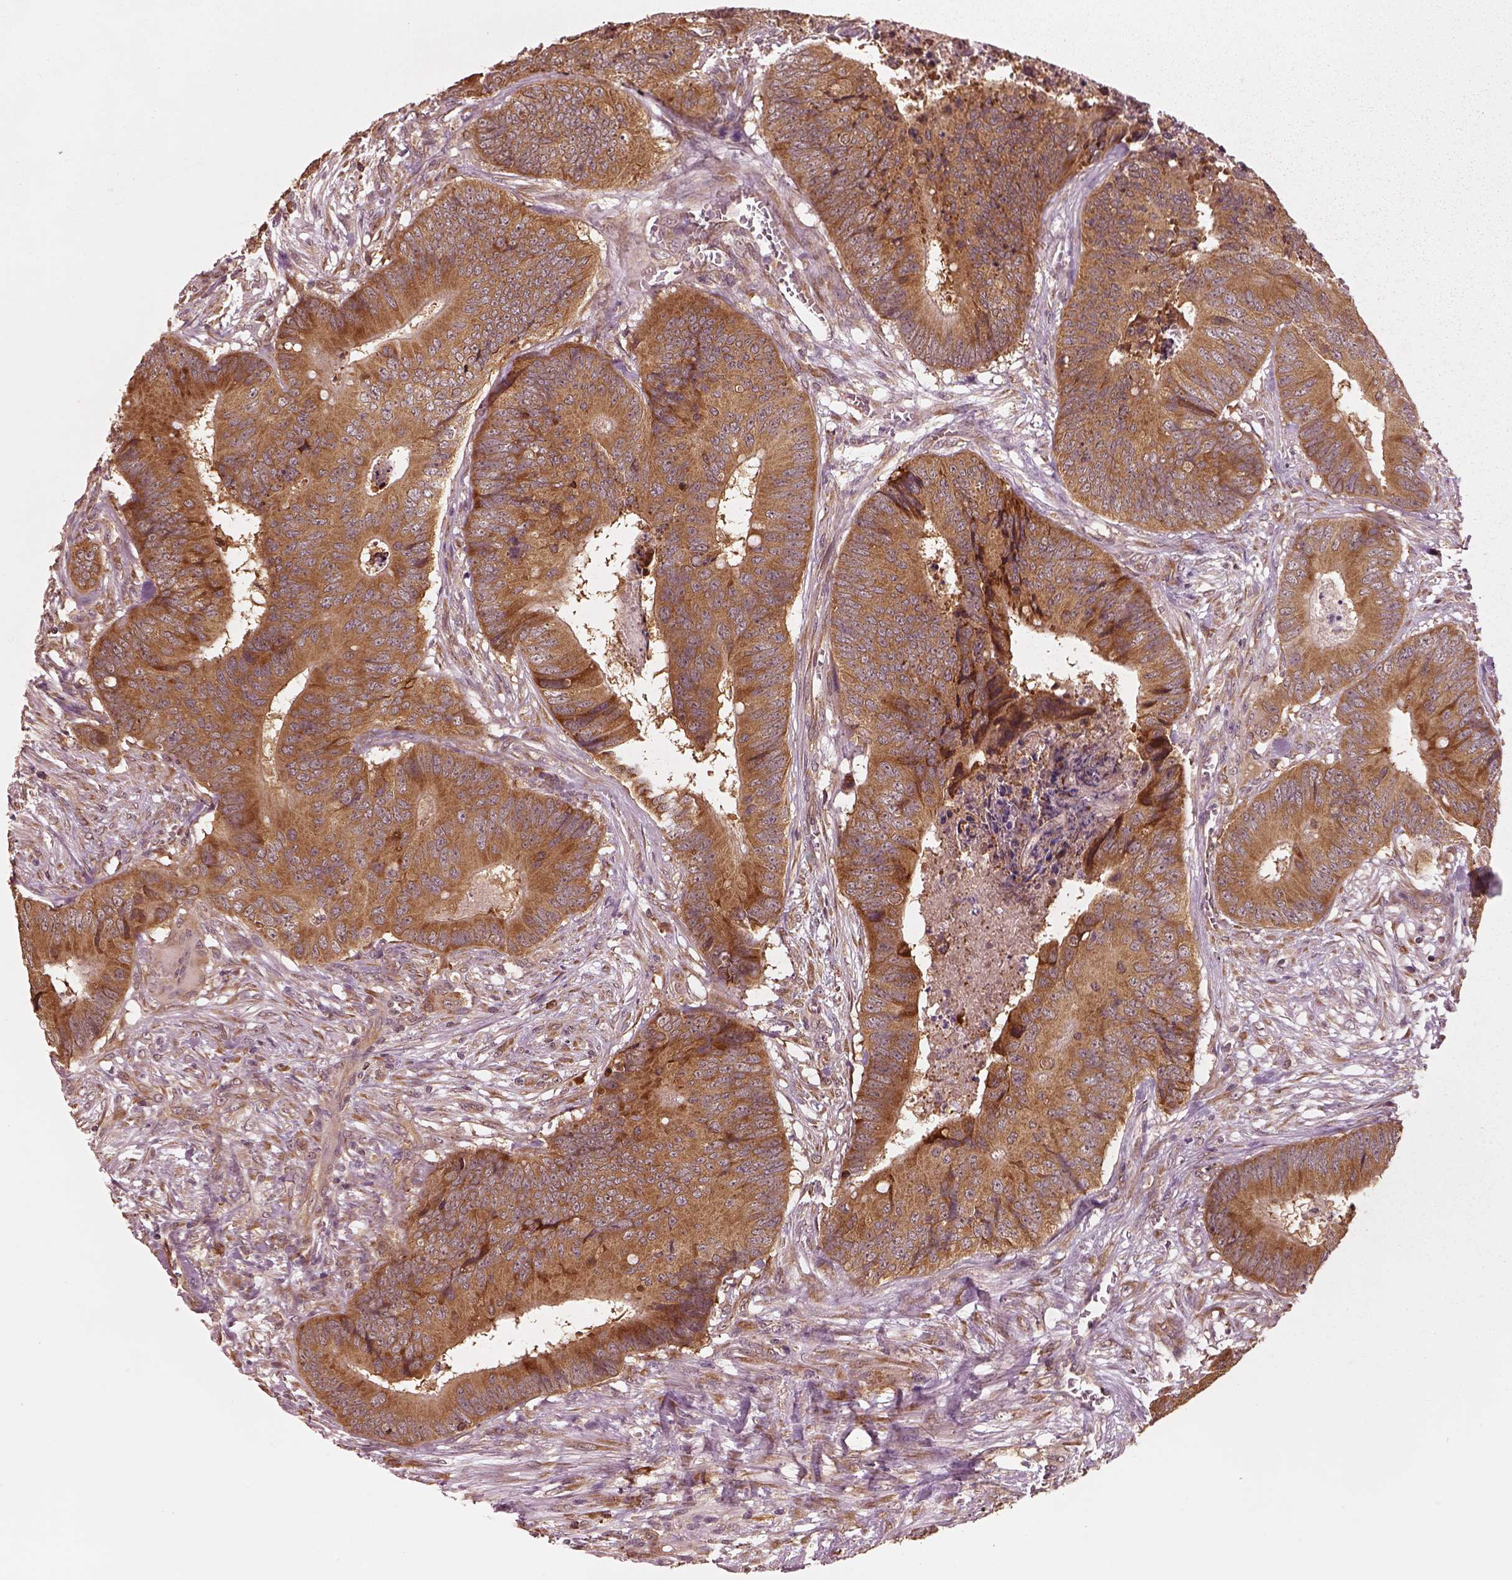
{"staining": {"intensity": "moderate", "quantity": ">75%", "location": "cytoplasmic/membranous"}, "tissue": "colorectal cancer", "cell_type": "Tumor cells", "image_type": "cancer", "snomed": [{"axis": "morphology", "description": "Adenocarcinoma, NOS"}, {"axis": "topography", "description": "Colon"}], "caption": "Protein expression analysis of colorectal cancer (adenocarcinoma) demonstrates moderate cytoplasmic/membranous expression in approximately >75% of tumor cells.", "gene": "RPS5", "patient": {"sex": "male", "age": 84}}